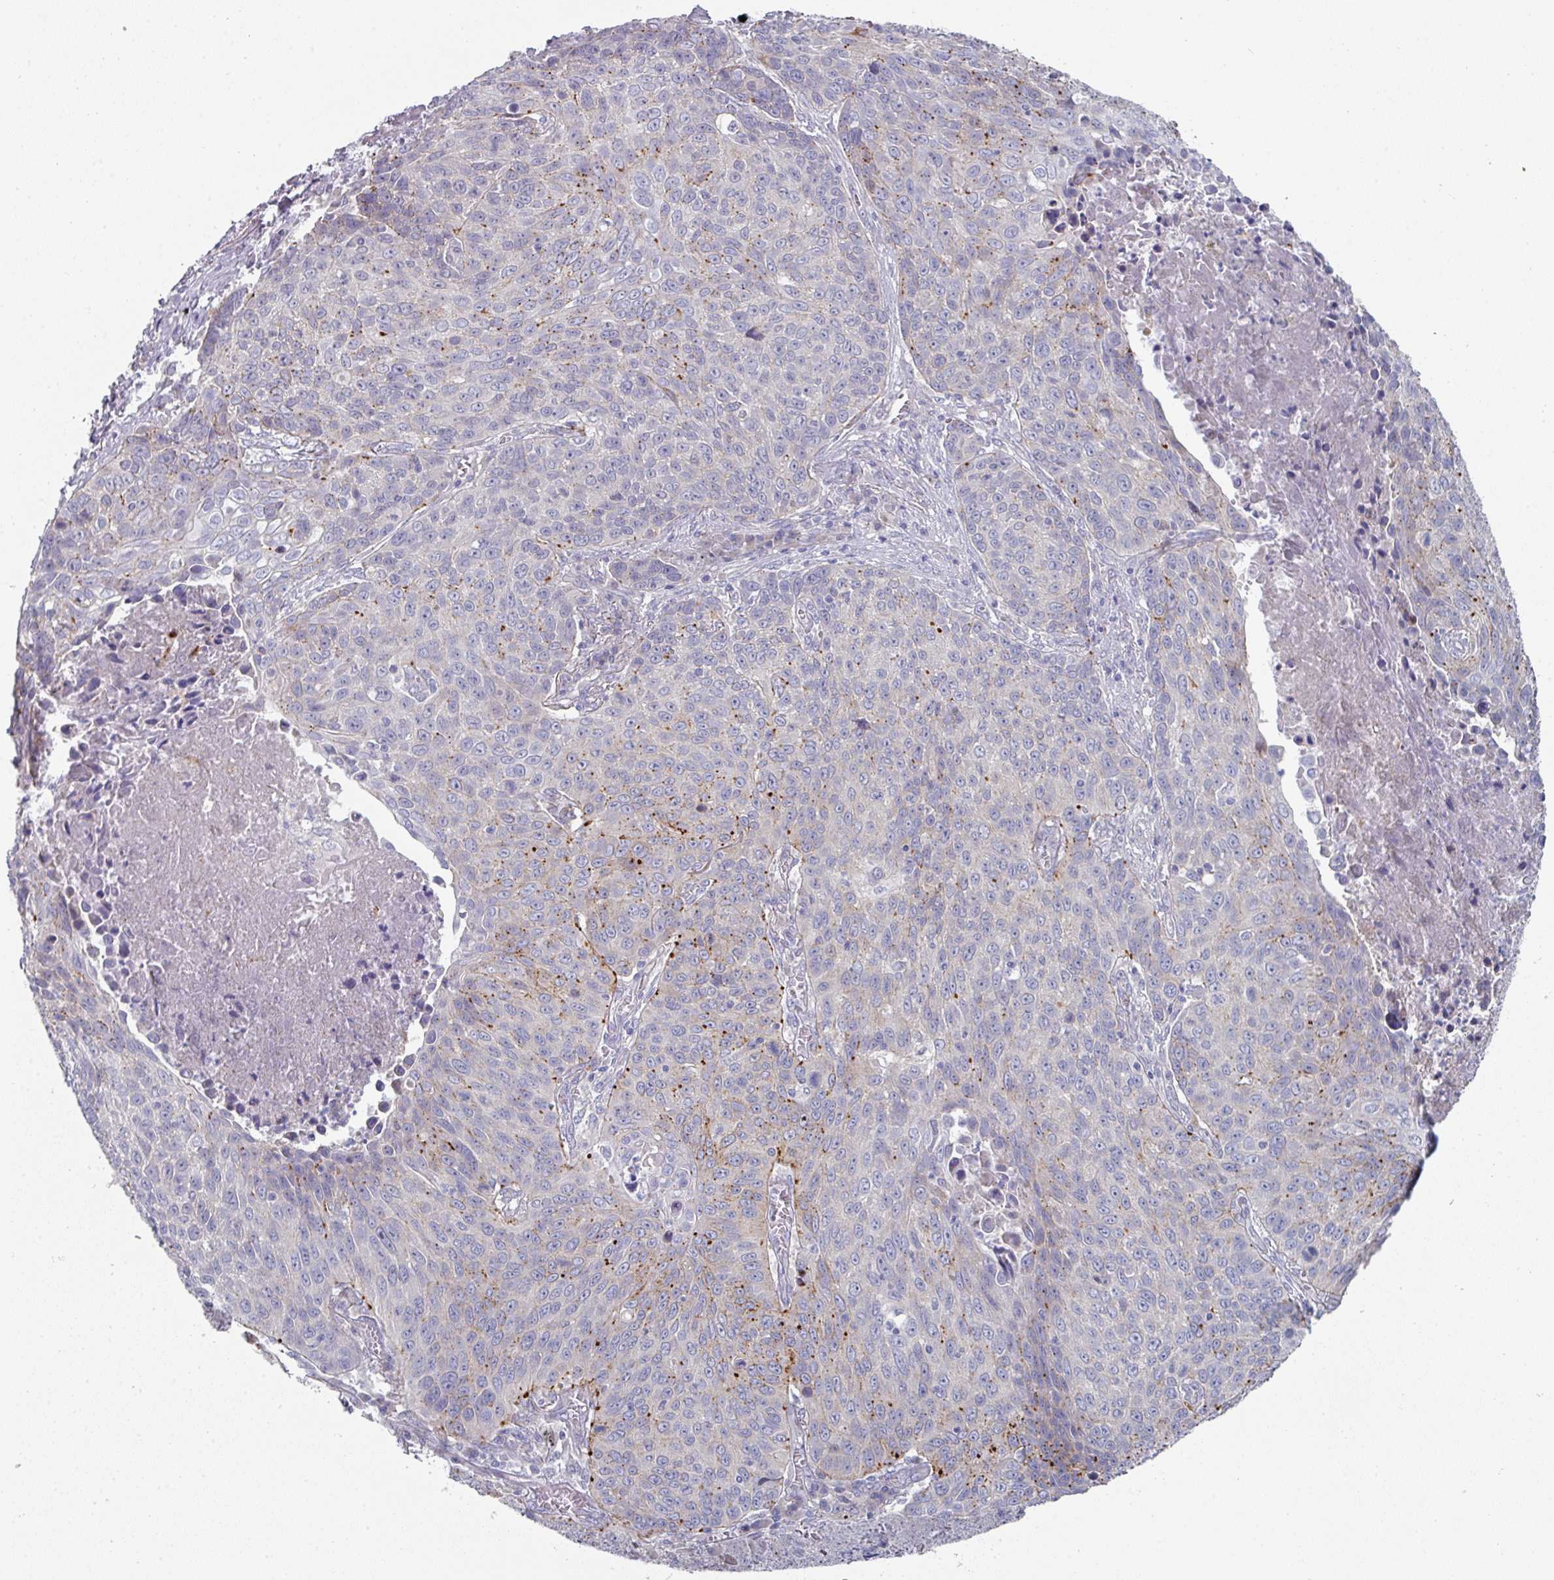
{"staining": {"intensity": "moderate", "quantity": "25%-75%", "location": "cytoplasmic/membranous"}, "tissue": "lung cancer", "cell_type": "Tumor cells", "image_type": "cancer", "snomed": [{"axis": "morphology", "description": "Squamous cell carcinoma, NOS"}, {"axis": "topography", "description": "Lung"}], "caption": "Immunohistochemistry of lung squamous cell carcinoma demonstrates medium levels of moderate cytoplasmic/membranous expression in approximately 25%-75% of tumor cells. The staining is performed using DAB brown chromogen to label protein expression. The nuclei are counter-stained blue using hematoxylin.", "gene": "NT5C1A", "patient": {"sex": "male", "age": 78}}